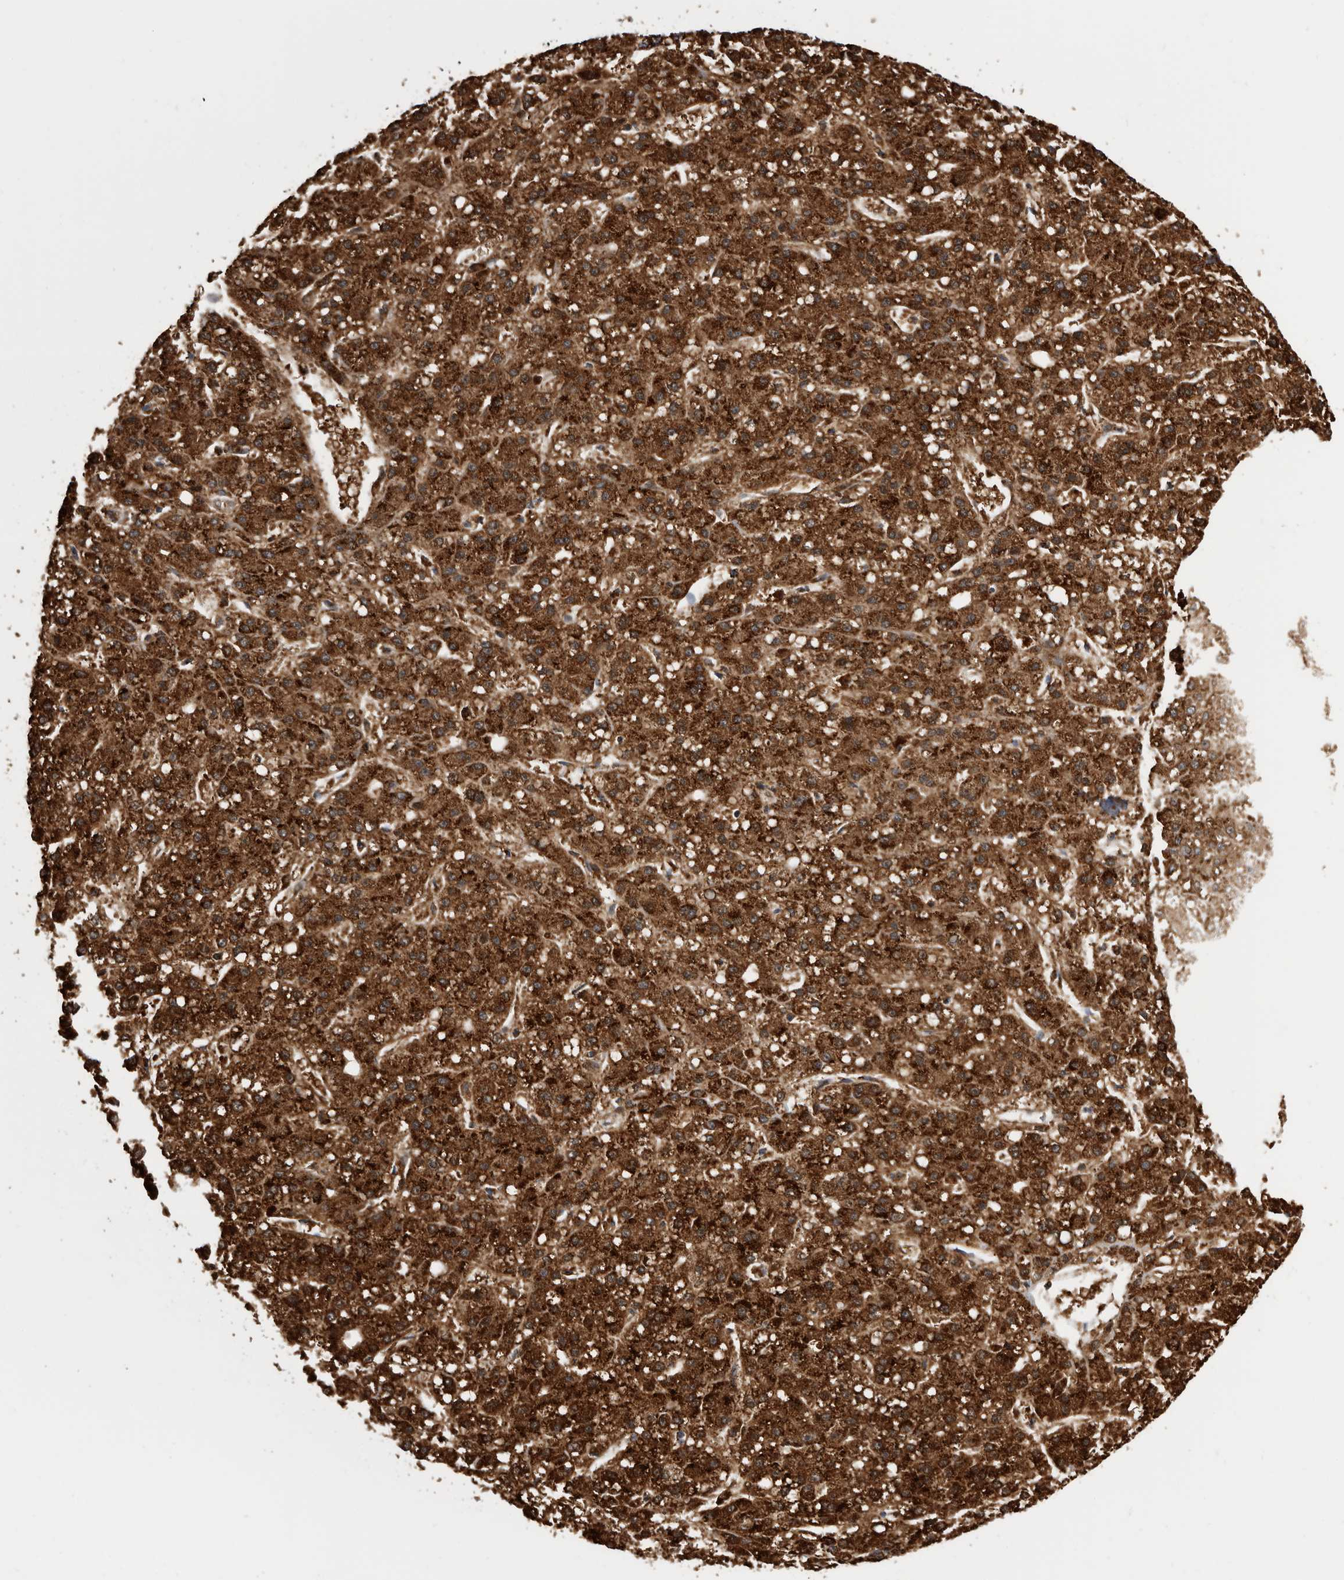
{"staining": {"intensity": "strong", "quantity": ">75%", "location": "cytoplasmic/membranous"}, "tissue": "liver cancer", "cell_type": "Tumor cells", "image_type": "cancer", "snomed": [{"axis": "morphology", "description": "Carcinoma, Hepatocellular, NOS"}, {"axis": "topography", "description": "Liver"}], "caption": "Brown immunohistochemical staining in liver cancer displays strong cytoplasmic/membranous positivity in approximately >75% of tumor cells.", "gene": "CRISPLD2", "patient": {"sex": "male", "age": 67}}